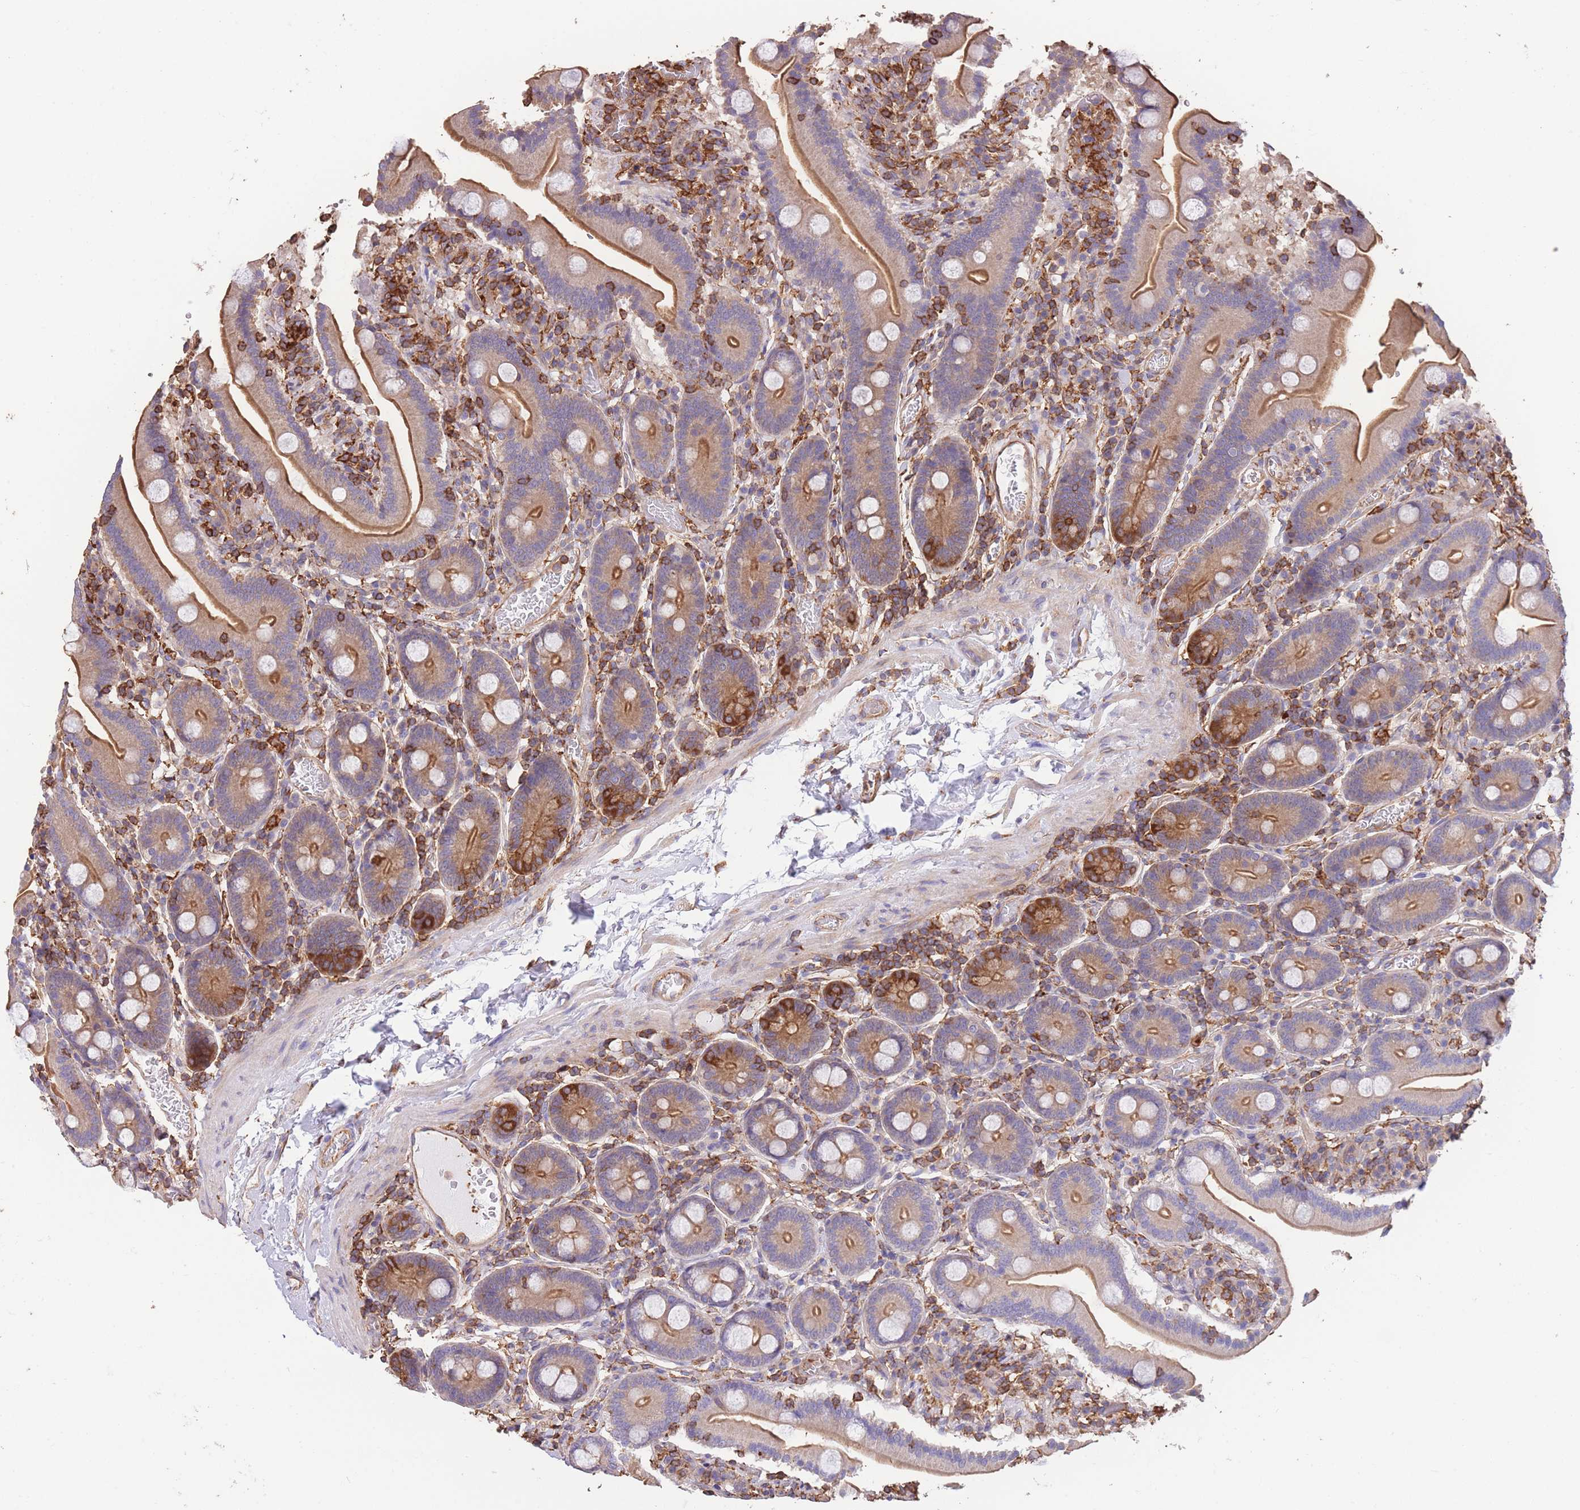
{"staining": {"intensity": "moderate", "quantity": ">75%", "location": "cytoplasmic/membranous"}, "tissue": "duodenum", "cell_type": "Glandular cells", "image_type": "normal", "snomed": [{"axis": "morphology", "description": "Normal tissue, NOS"}, {"axis": "topography", "description": "Duodenum"}], "caption": "Normal duodenum was stained to show a protein in brown. There is medium levels of moderate cytoplasmic/membranous expression in approximately >75% of glandular cells.", "gene": "LRRN4CL", "patient": {"sex": "male", "age": 55}}